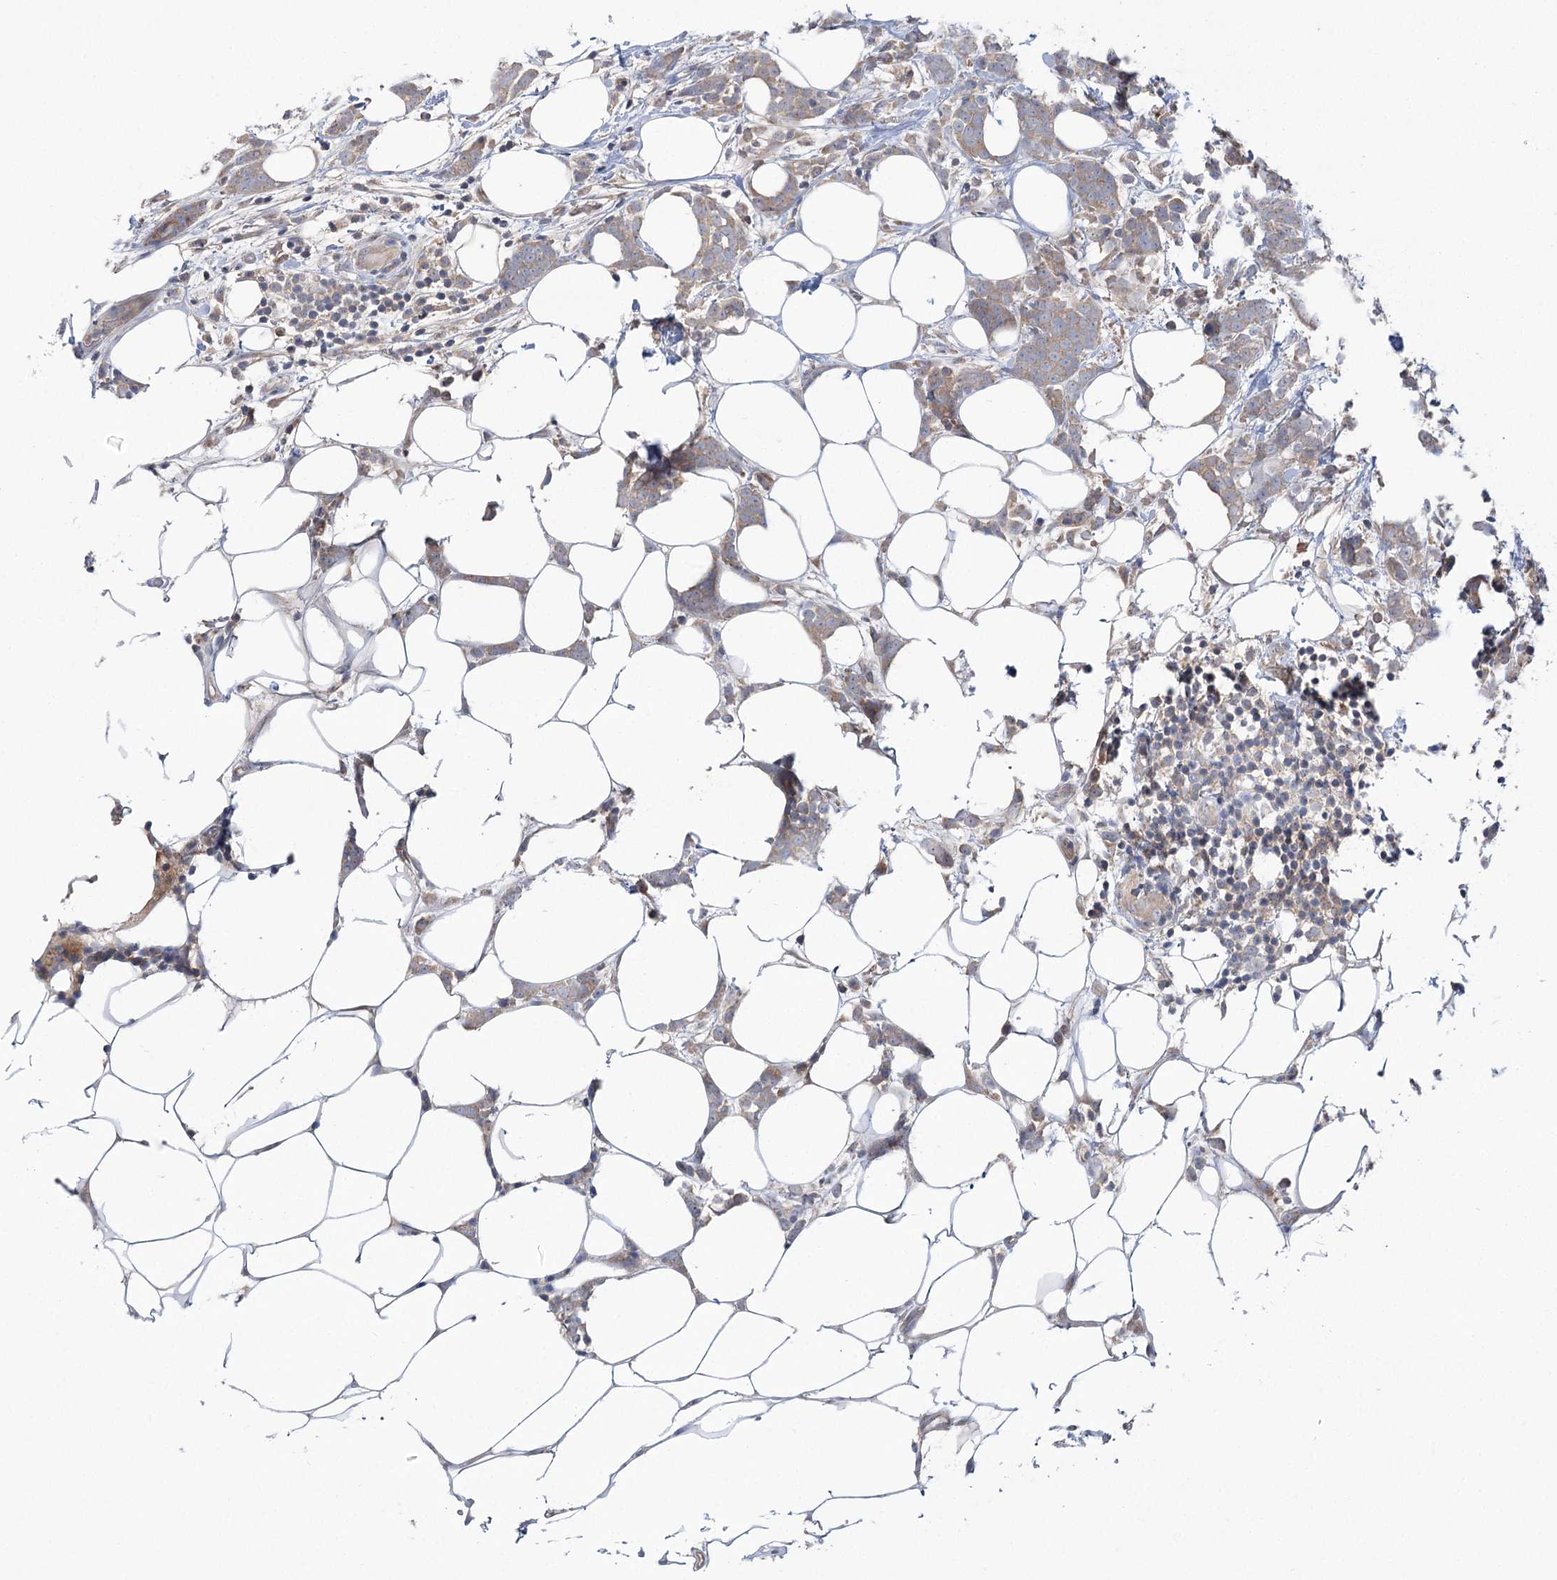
{"staining": {"intensity": "weak", "quantity": "<25%", "location": "cytoplasmic/membranous"}, "tissue": "breast cancer", "cell_type": "Tumor cells", "image_type": "cancer", "snomed": [{"axis": "morphology", "description": "Lobular carcinoma"}, {"axis": "topography", "description": "Breast"}], "caption": "Immunohistochemistry (IHC) of lobular carcinoma (breast) shows no staining in tumor cells.", "gene": "VPS37B", "patient": {"sex": "female", "age": 58}}